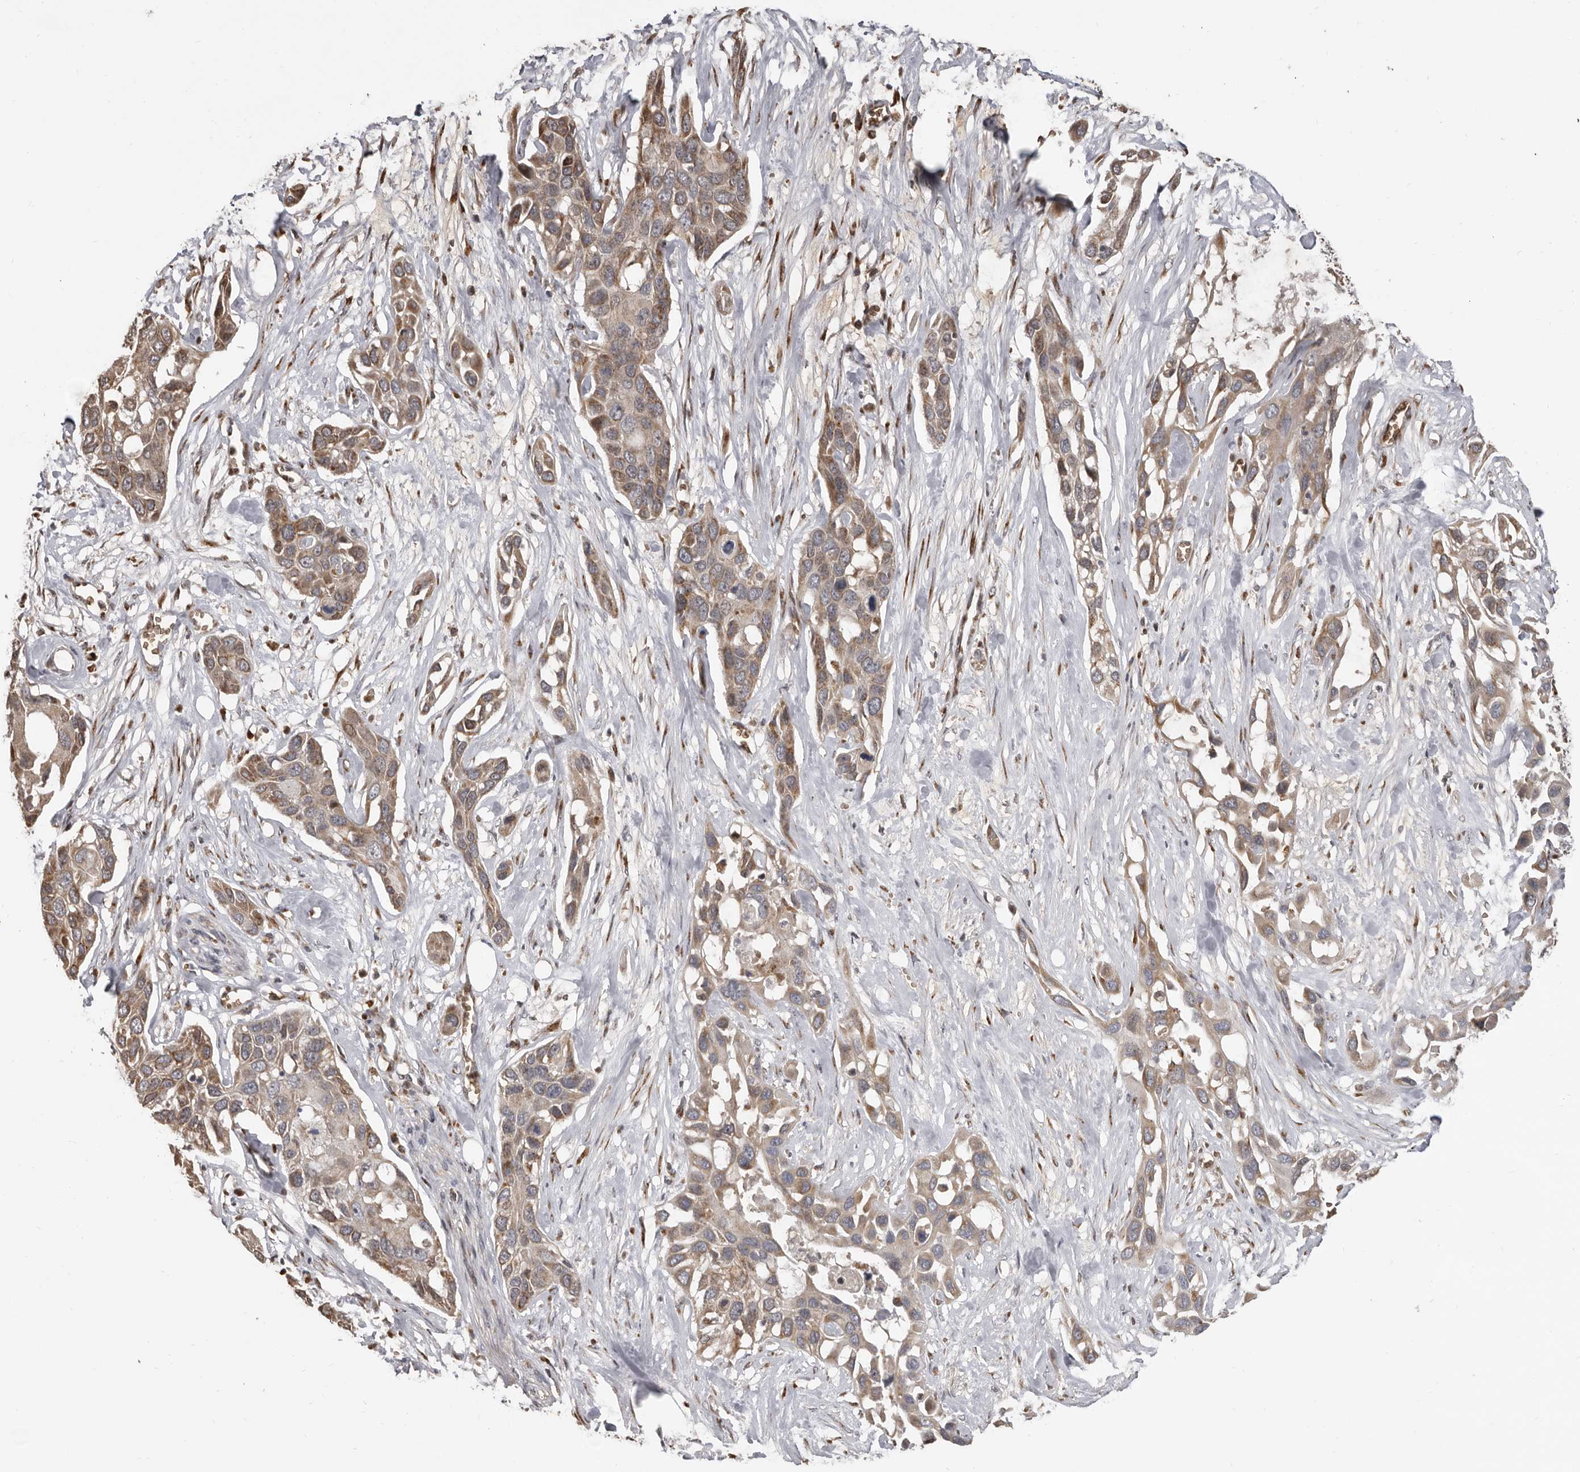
{"staining": {"intensity": "moderate", "quantity": ">75%", "location": "cytoplasmic/membranous"}, "tissue": "pancreatic cancer", "cell_type": "Tumor cells", "image_type": "cancer", "snomed": [{"axis": "morphology", "description": "Adenocarcinoma, NOS"}, {"axis": "topography", "description": "Pancreas"}], "caption": "Human pancreatic cancer (adenocarcinoma) stained for a protein (brown) demonstrates moderate cytoplasmic/membranous positive staining in approximately >75% of tumor cells.", "gene": "ENTREP1", "patient": {"sex": "female", "age": 60}}